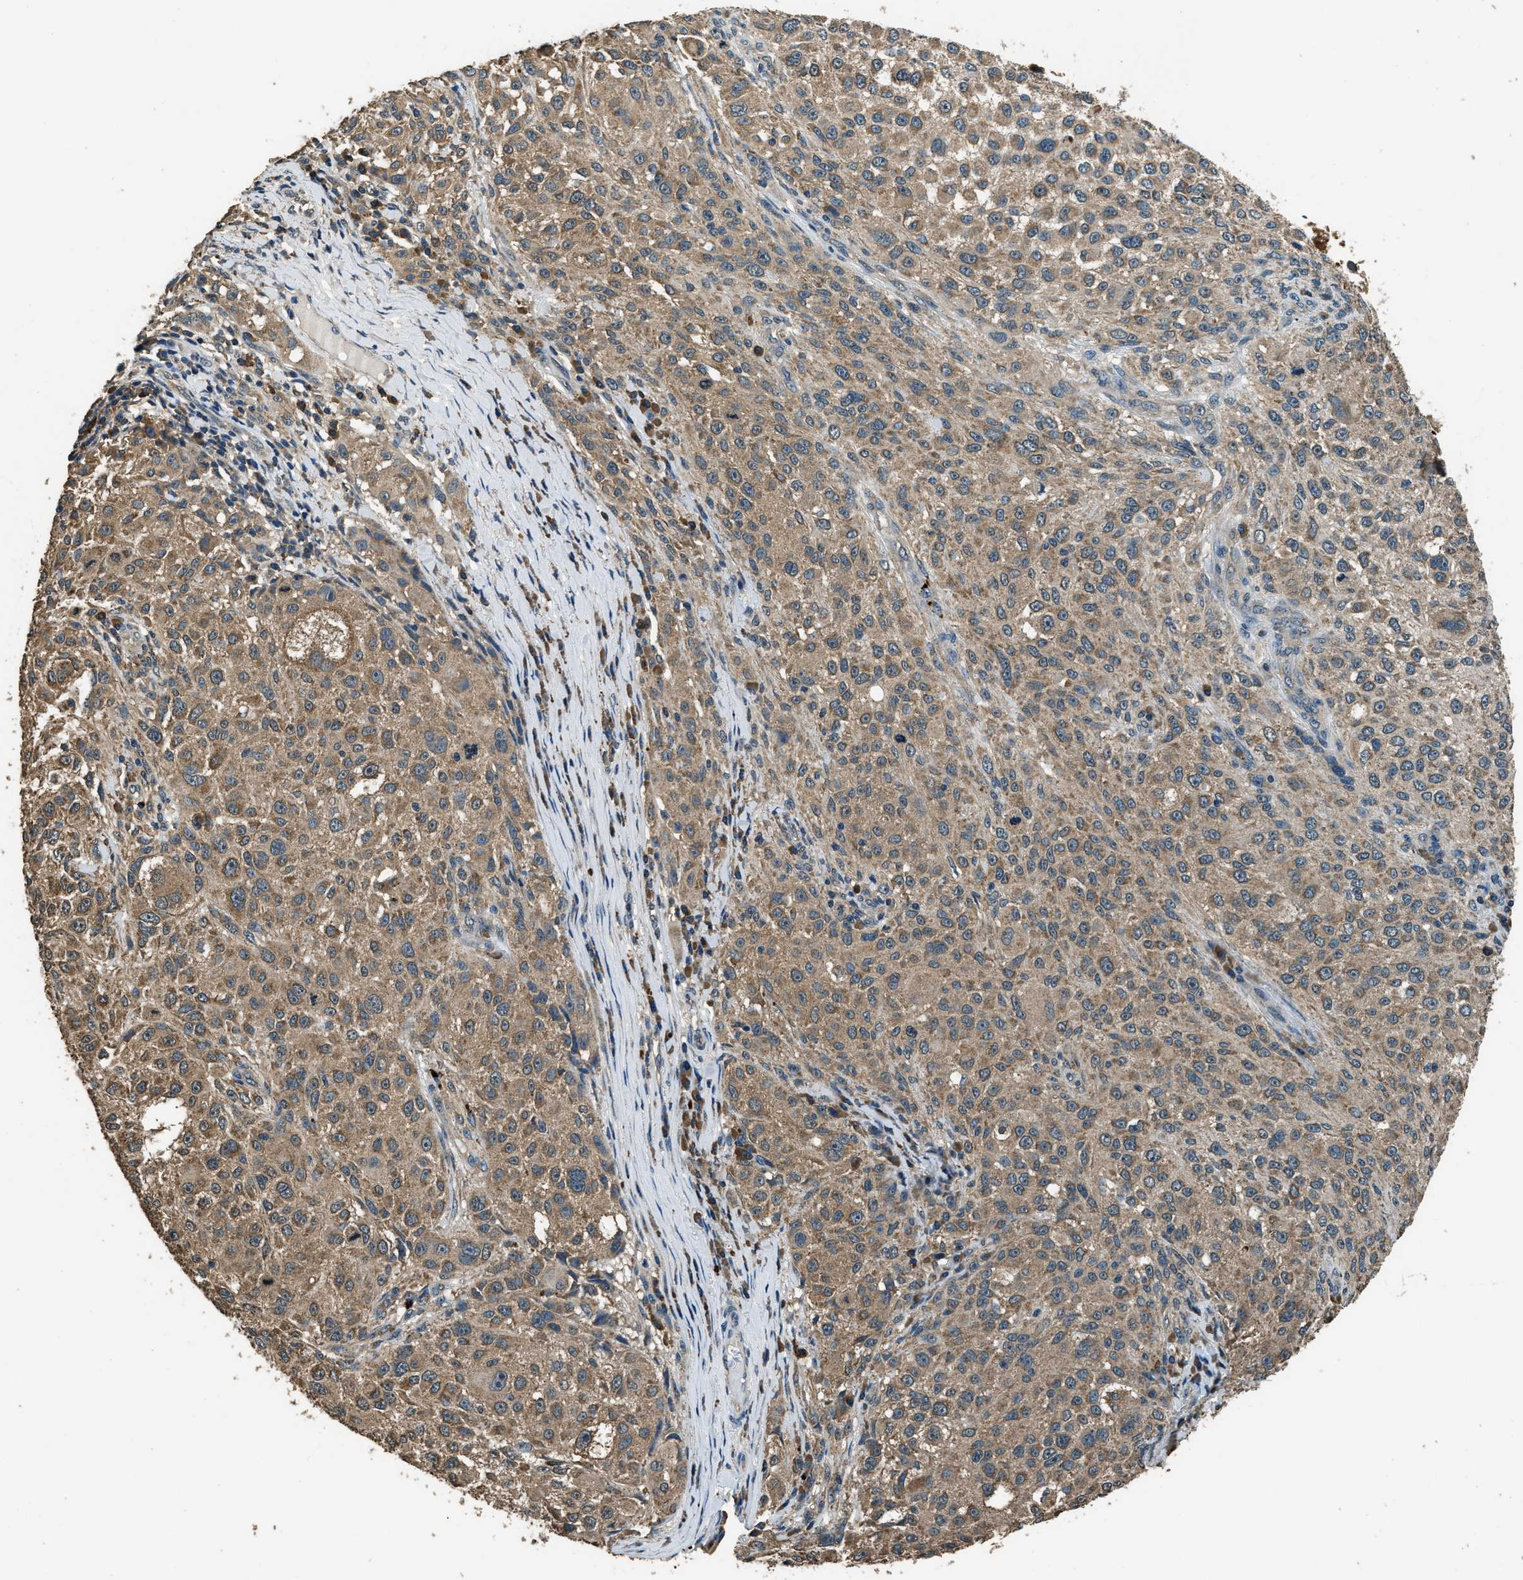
{"staining": {"intensity": "weak", "quantity": ">75%", "location": "cytoplasmic/membranous"}, "tissue": "melanoma", "cell_type": "Tumor cells", "image_type": "cancer", "snomed": [{"axis": "morphology", "description": "Necrosis, NOS"}, {"axis": "morphology", "description": "Malignant melanoma, NOS"}, {"axis": "topography", "description": "Skin"}], "caption": "Brown immunohistochemical staining in human malignant melanoma displays weak cytoplasmic/membranous positivity in approximately >75% of tumor cells.", "gene": "SALL3", "patient": {"sex": "female", "age": 87}}